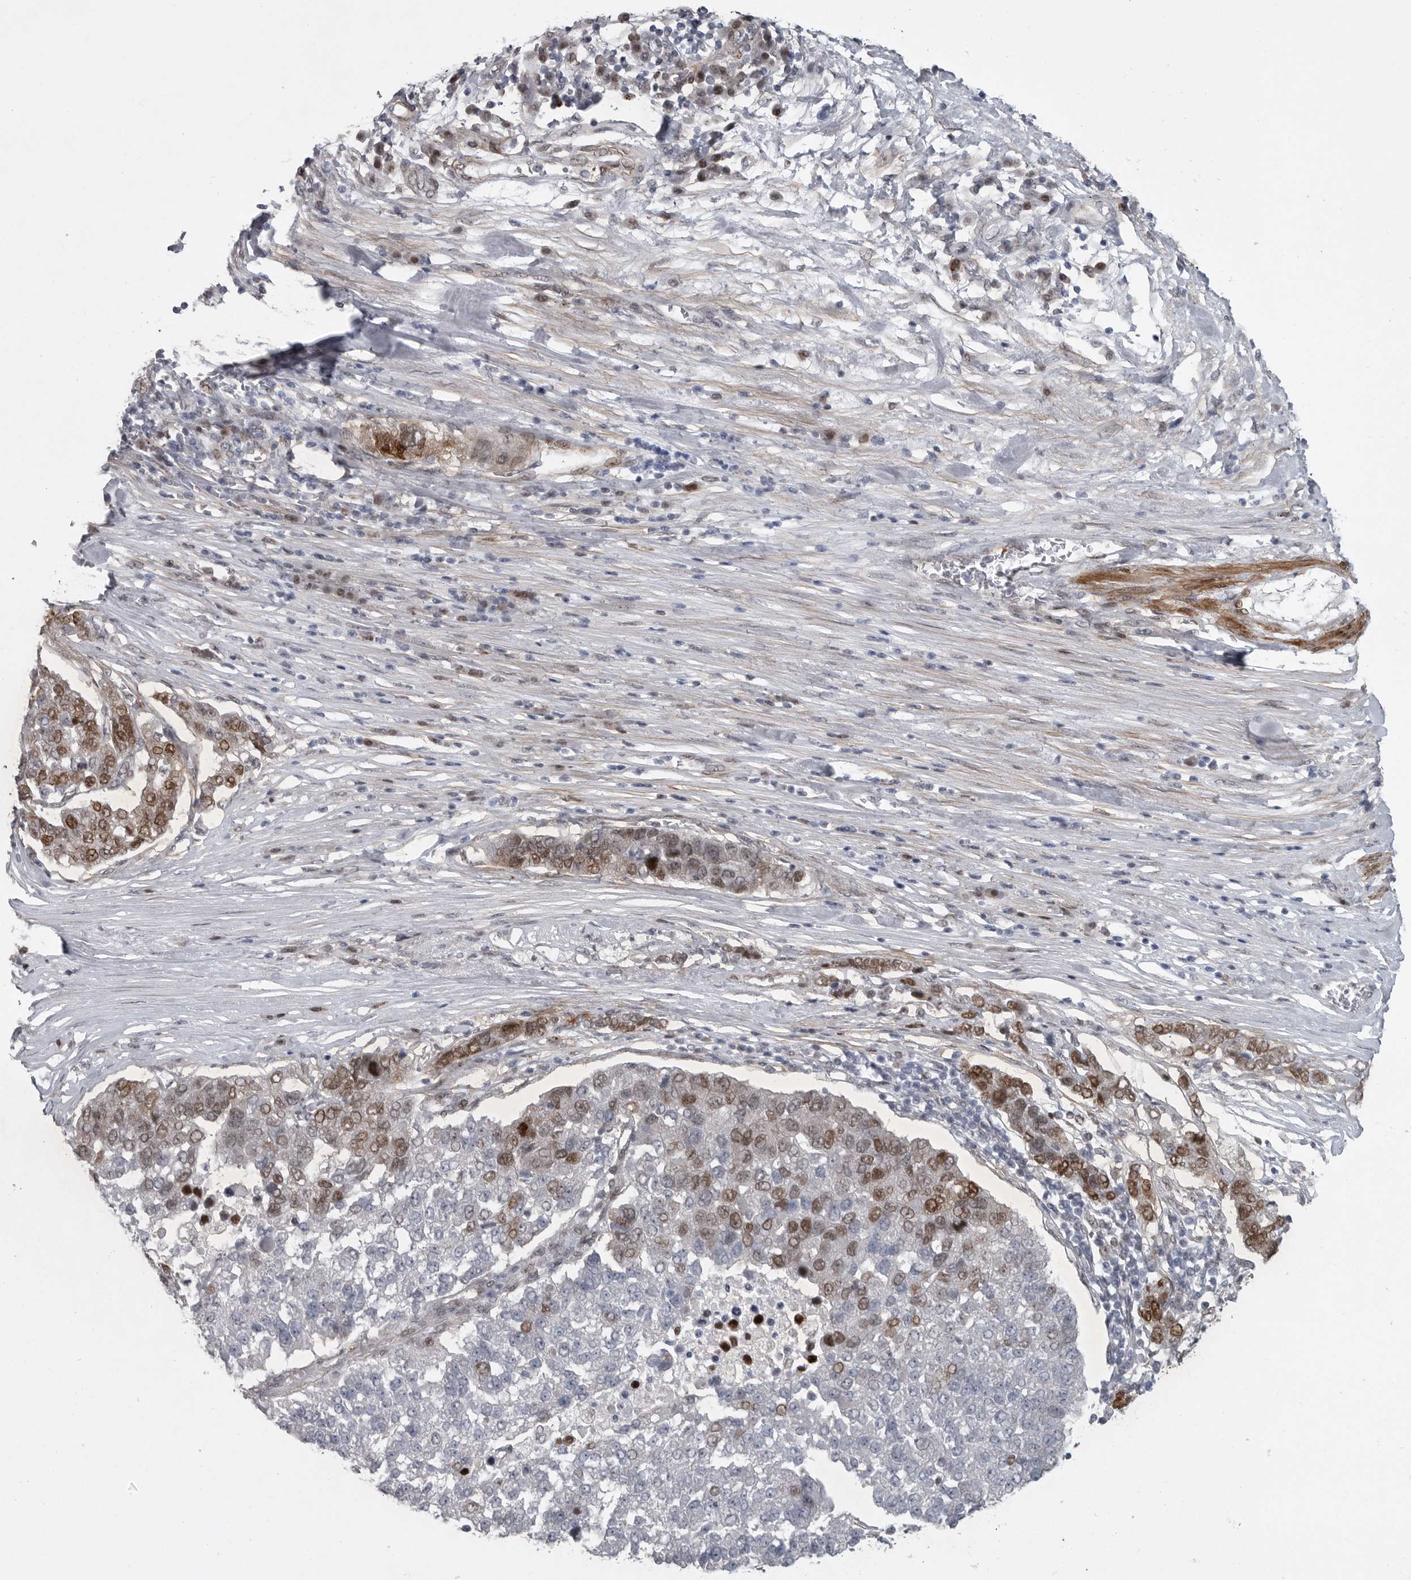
{"staining": {"intensity": "moderate", "quantity": "25%-75%", "location": "nuclear"}, "tissue": "pancreatic cancer", "cell_type": "Tumor cells", "image_type": "cancer", "snomed": [{"axis": "morphology", "description": "Adenocarcinoma, NOS"}, {"axis": "topography", "description": "Pancreas"}], "caption": "This is an image of immunohistochemistry staining of pancreatic cancer (adenocarcinoma), which shows moderate positivity in the nuclear of tumor cells.", "gene": "HMGN3", "patient": {"sex": "female", "age": 61}}